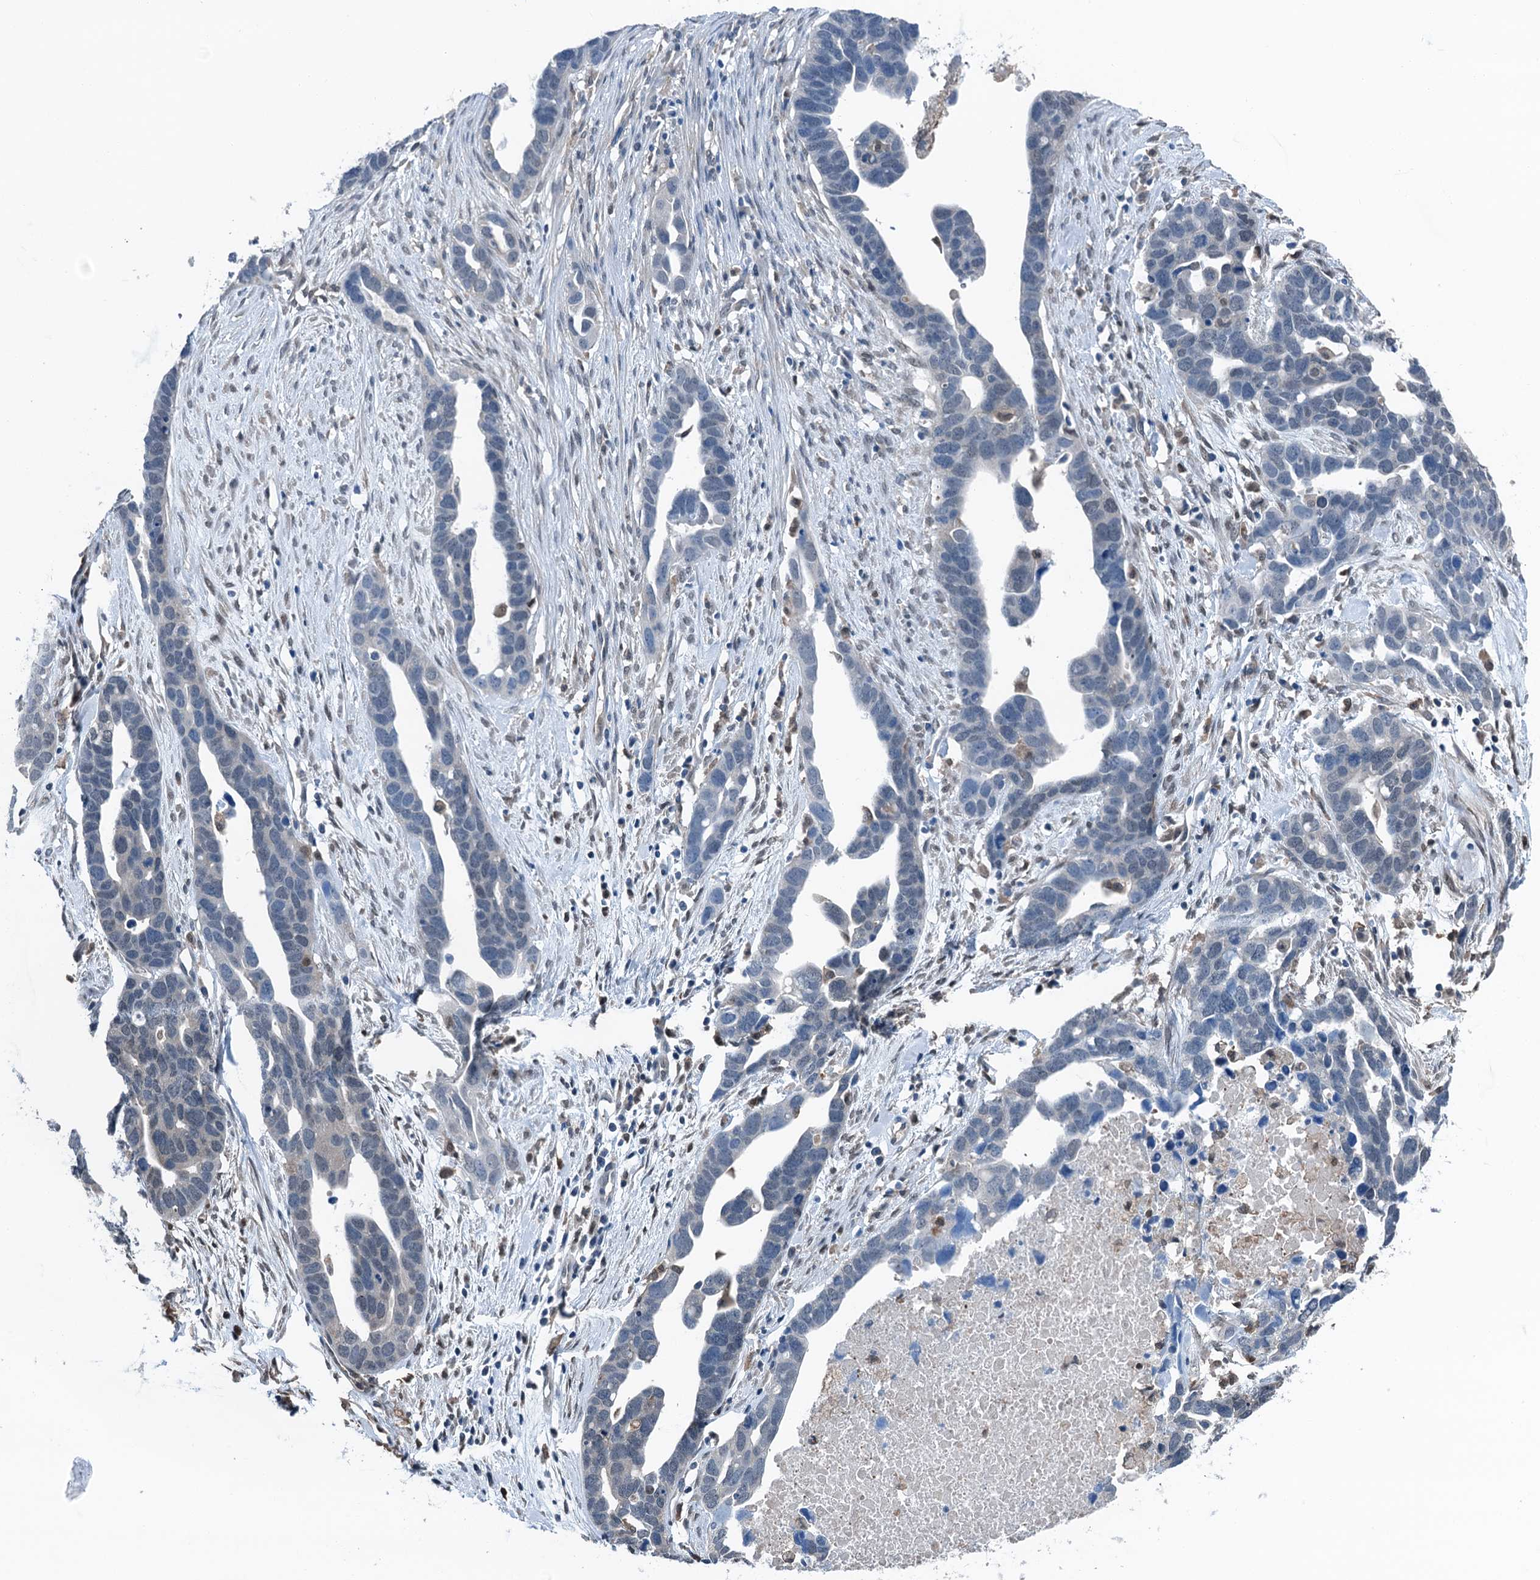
{"staining": {"intensity": "negative", "quantity": "none", "location": "none"}, "tissue": "ovarian cancer", "cell_type": "Tumor cells", "image_type": "cancer", "snomed": [{"axis": "morphology", "description": "Cystadenocarcinoma, serous, NOS"}, {"axis": "topography", "description": "Ovary"}], "caption": "Immunohistochemical staining of ovarian cancer exhibits no significant positivity in tumor cells. Brightfield microscopy of IHC stained with DAB (3,3'-diaminobenzidine) (brown) and hematoxylin (blue), captured at high magnification.", "gene": "RNH1", "patient": {"sex": "female", "age": 54}}